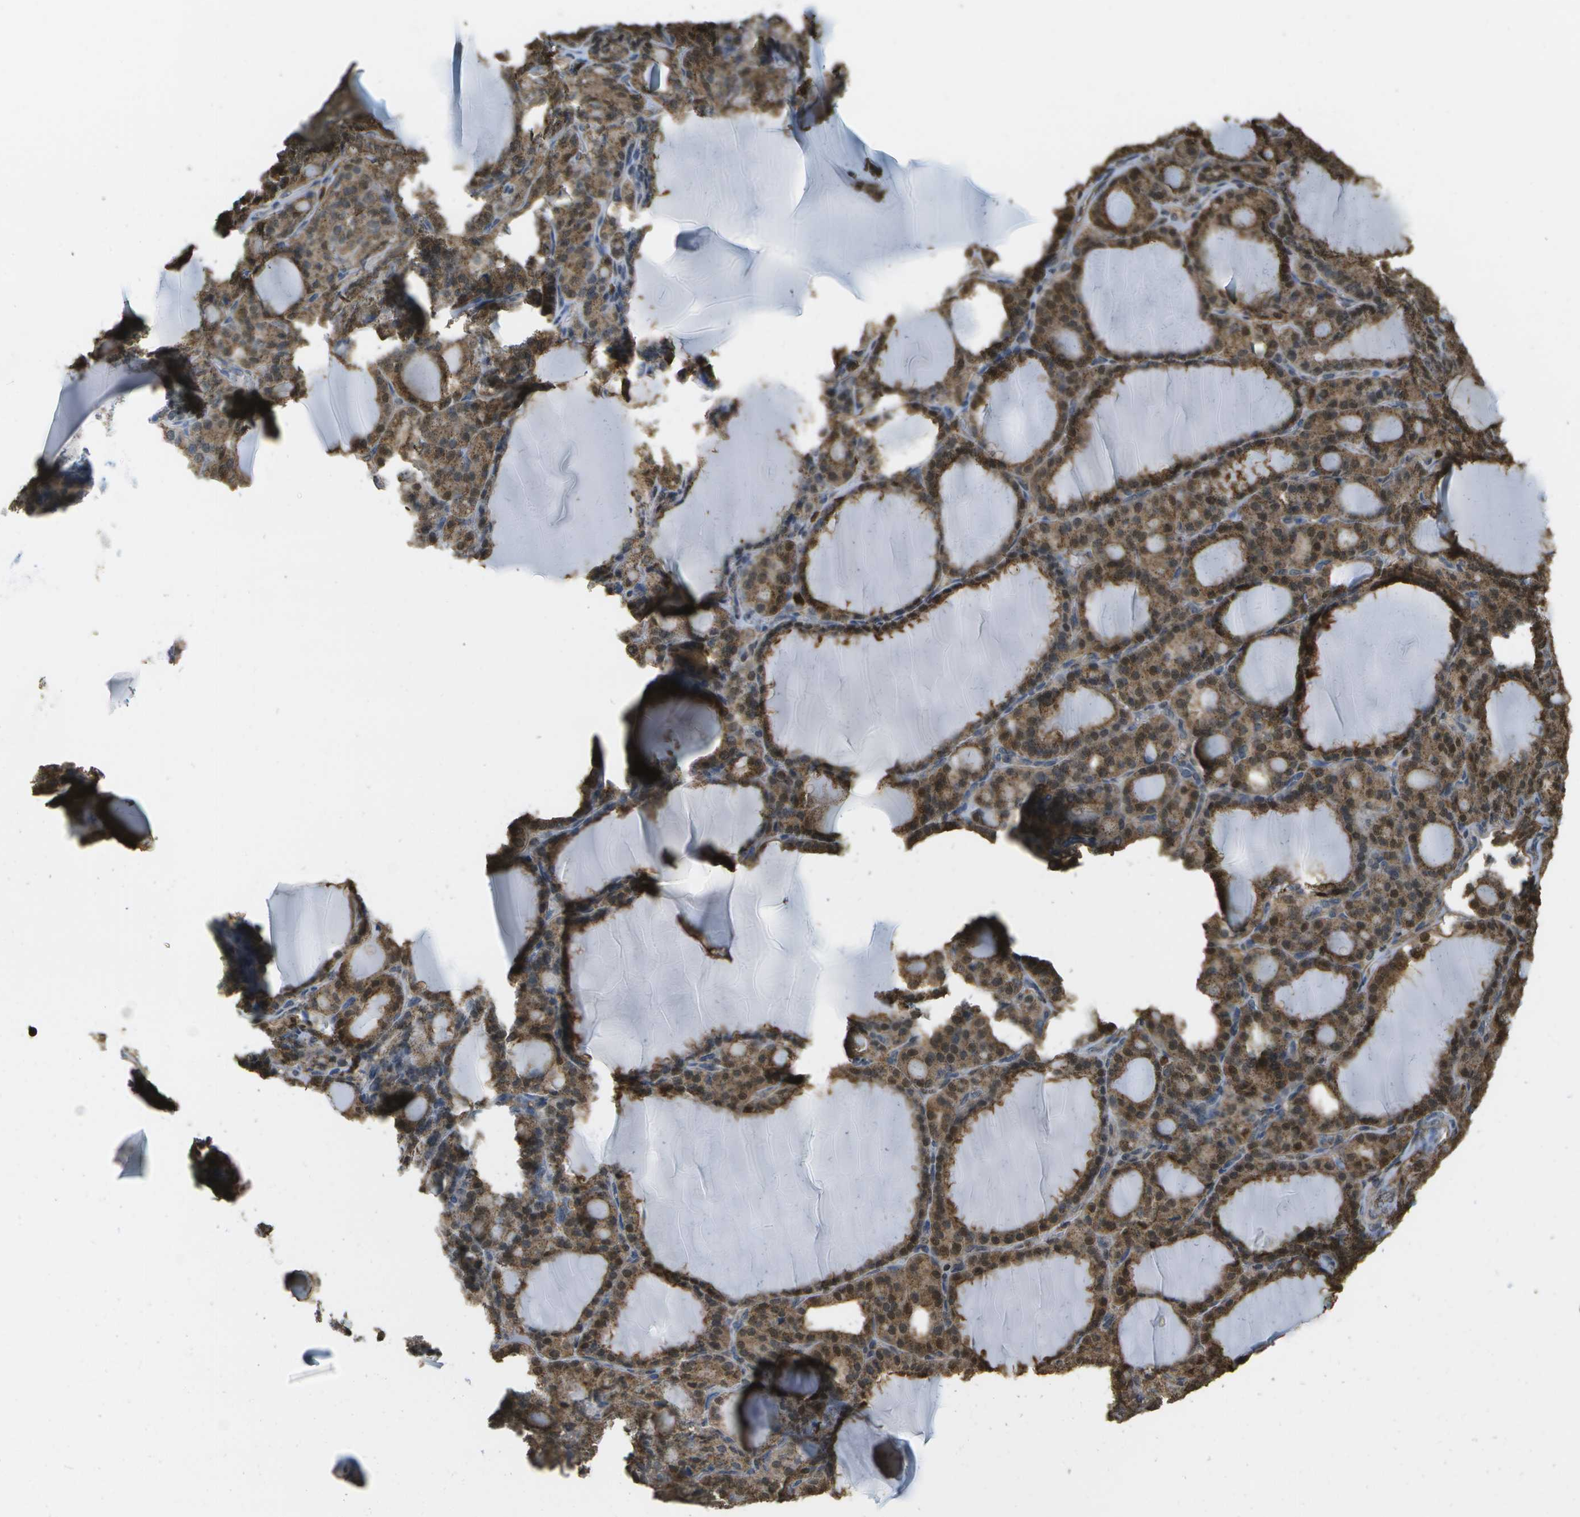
{"staining": {"intensity": "moderate", "quantity": ">75%", "location": "cytoplasmic/membranous"}, "tissue": "thyroid gland", "cell_type": "Glandular cells", "image_type": "normal", "snomed": [{"axis": "morphology", "description": "Normal tissue, NOS"}, {"axis": "topography", "description": "Thyroid gland"}], "caption": "An IHC histopathology image of normal tissue is shown. Protein staining in brown labels moderate cytoplasmic/membranous positivity in thyroid gland within glandular cells. Nuclei are stained in blue.", "gene": "CACHD1", "patient": {"sex": "female", "age": 28}}